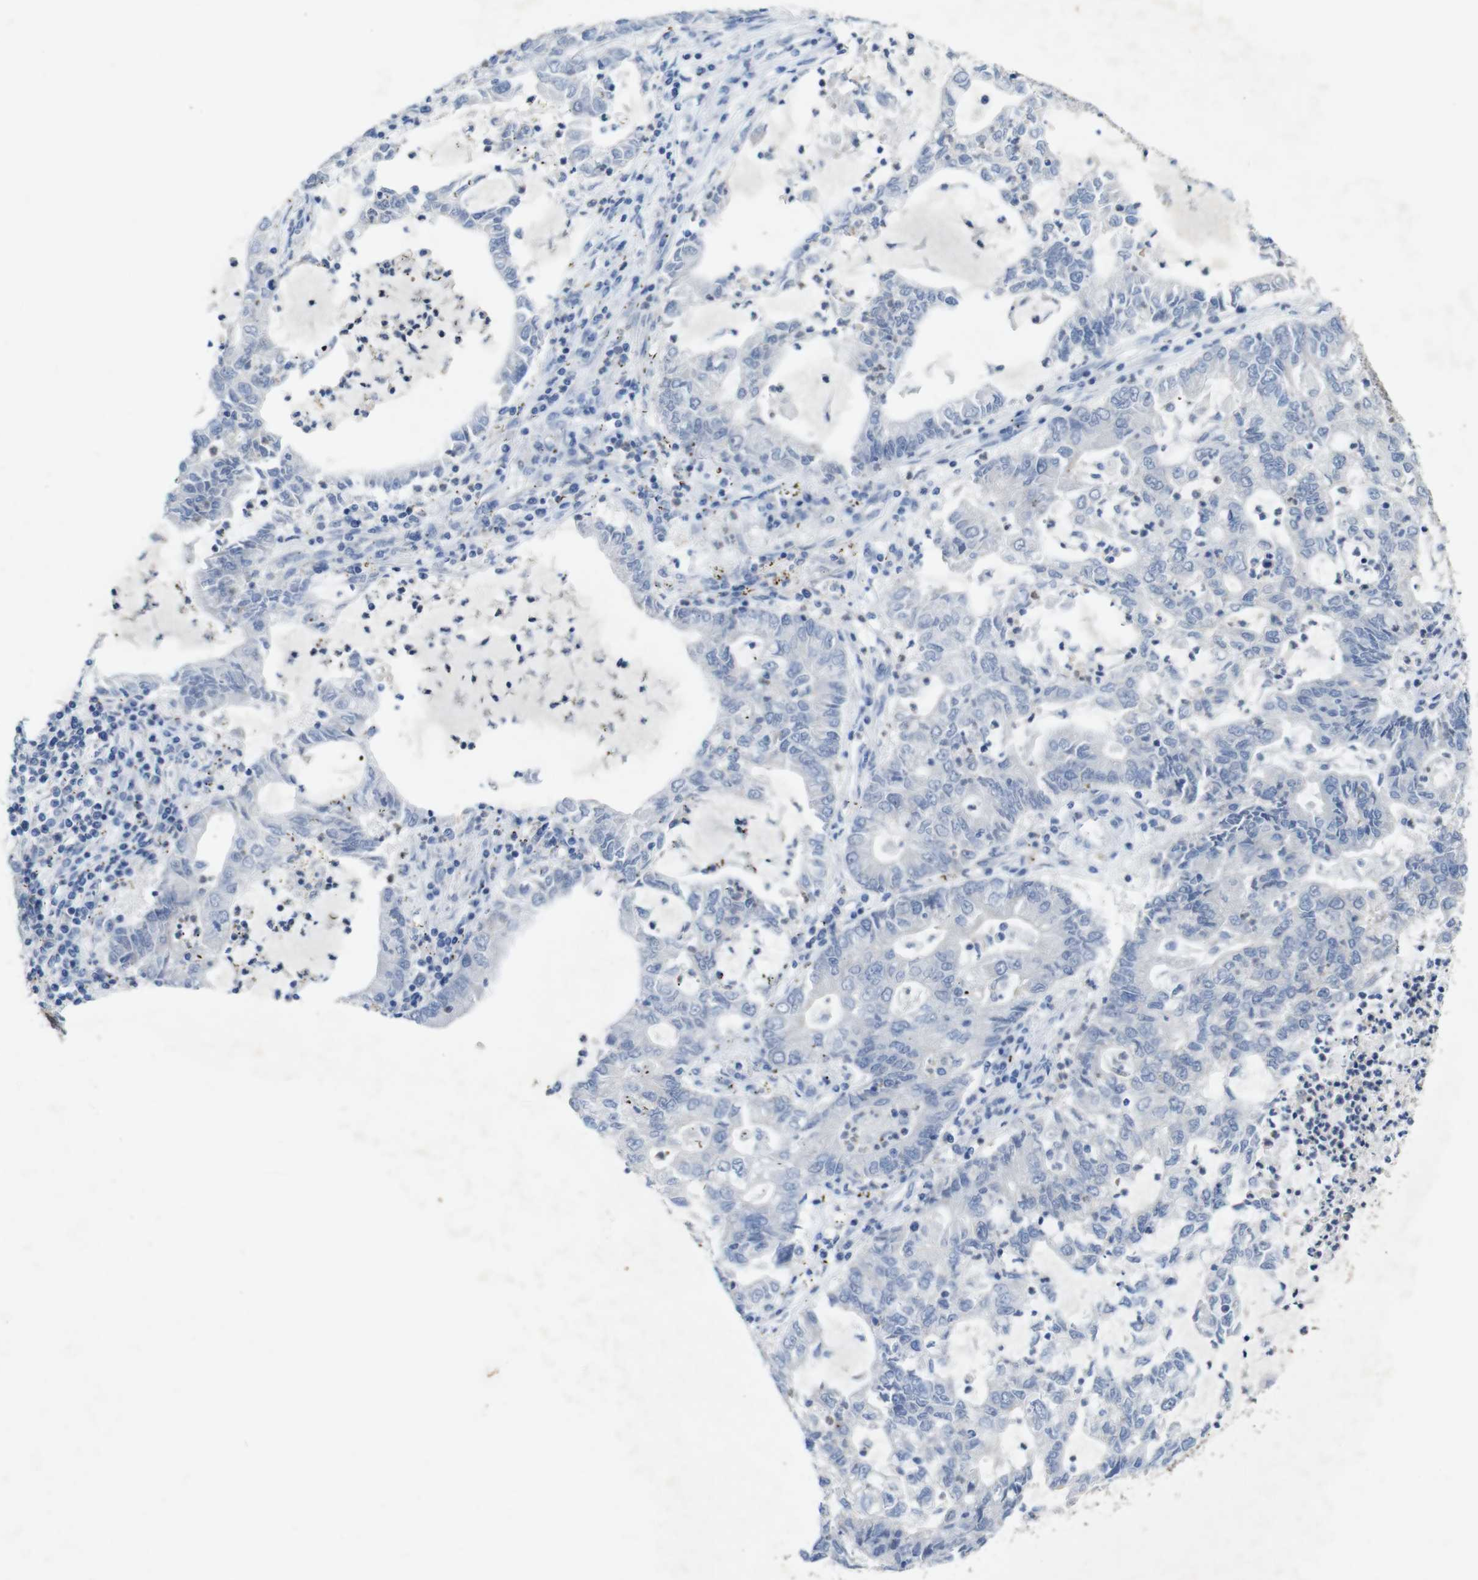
{"staining": {"intensity": "negative", "quantity": "none", "location": "none"}, "tissue": "lung cancer", "cell_type": "Tumor cells", "image_type": "cancer", "snomed": [{"axis": "morphology", "description": "Adenocarcinoma, NOS"}, {"axis": "topography", "description": "Lung"}], "caption": "Tumor cells show no significant expression in lung adenocarcinoma.", "gene": "PTGER4", "patient": {"sex": "female", "age": 51}}